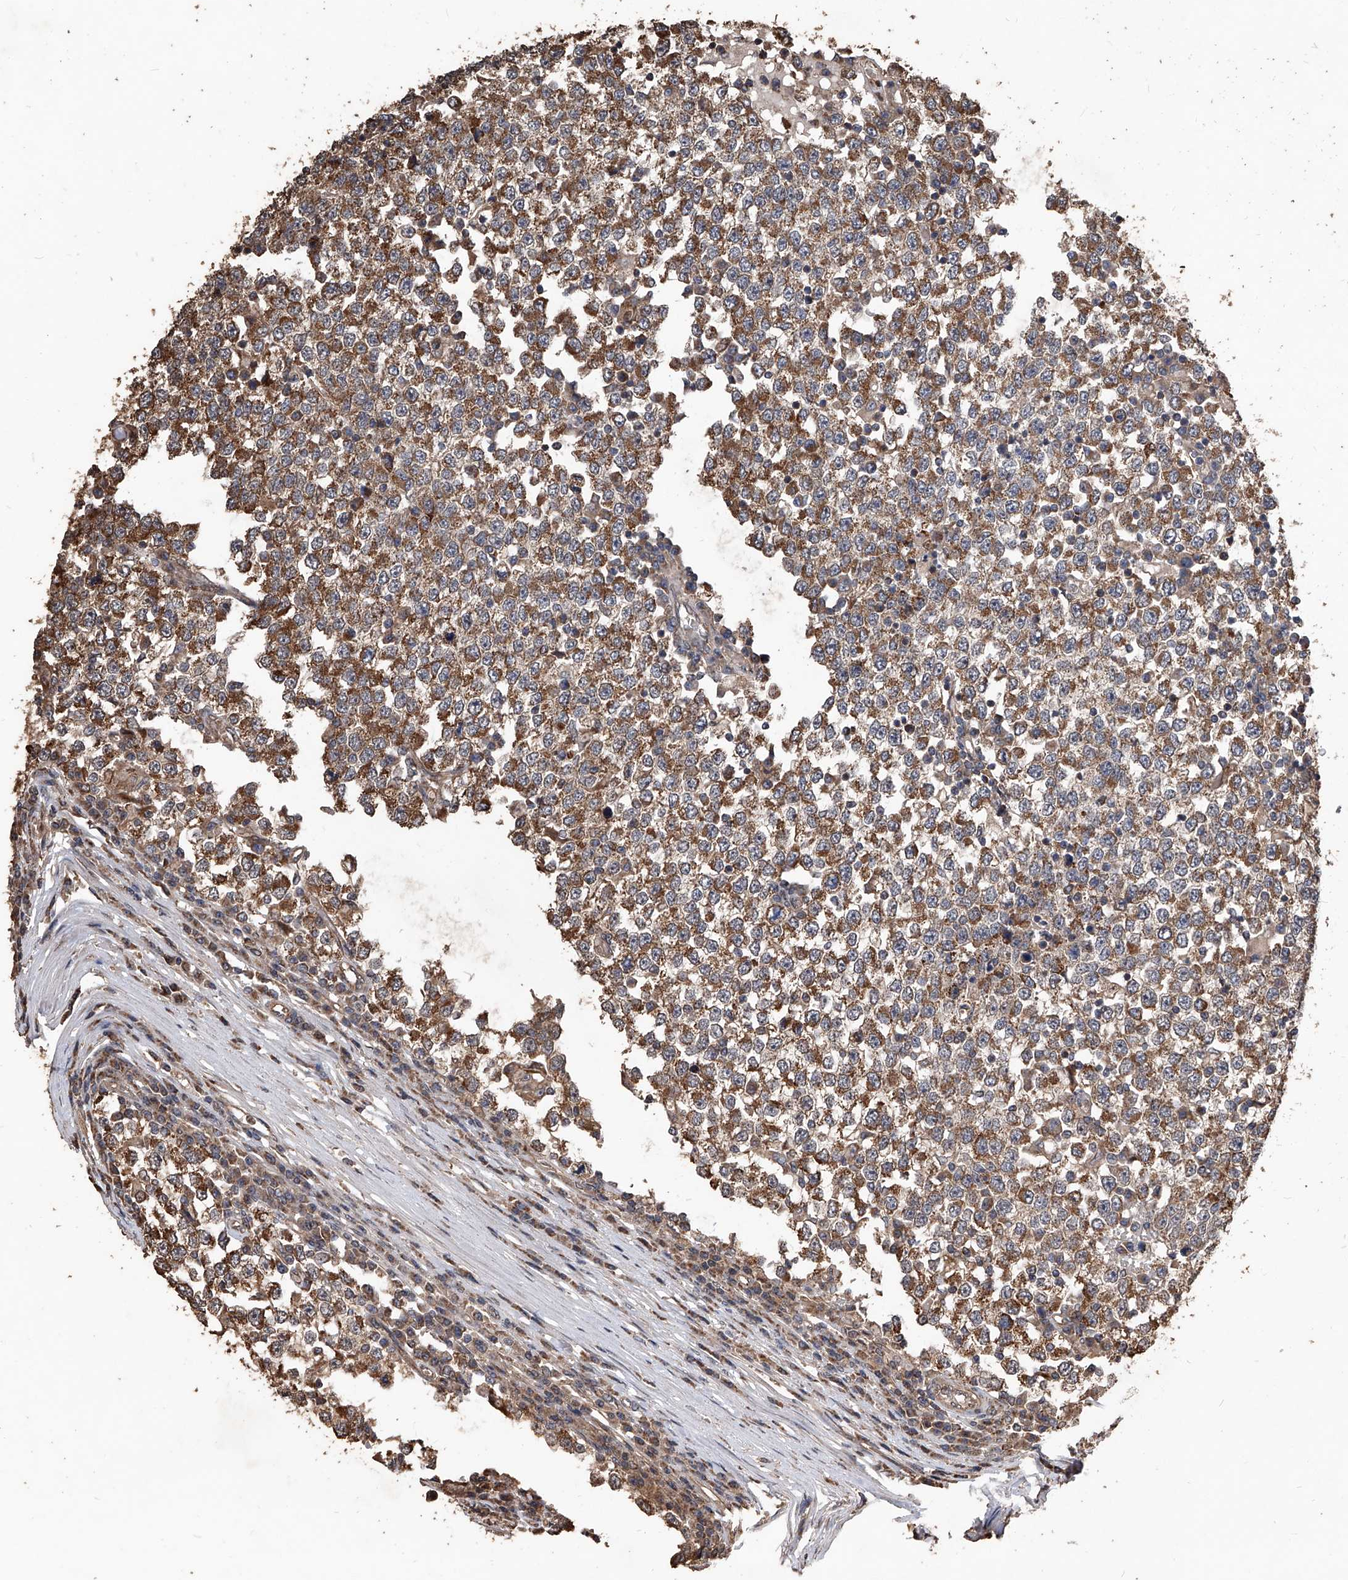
{"staining": {"intensity": "moderate", "quantity": ">75%", "location": "cytoplasmic/membranous"}, "tissue": "testis cancer", "cell_type": "Tumor cells", "image_type": "cancer", "snomed": [{"axis": "morphology", "description": "Seminoma, NOS"}, {"axis": "topography", "description": "Testis"}], "caption": "Moderate cytoplasmic/membranous protein positivity is identified in about >75% of tumor cells in testis cancer. (Brightfield microscopy of DAB IHC at high magnification).", "gene": "LTV1", "patient": {"sex": "male", "age": 65}}